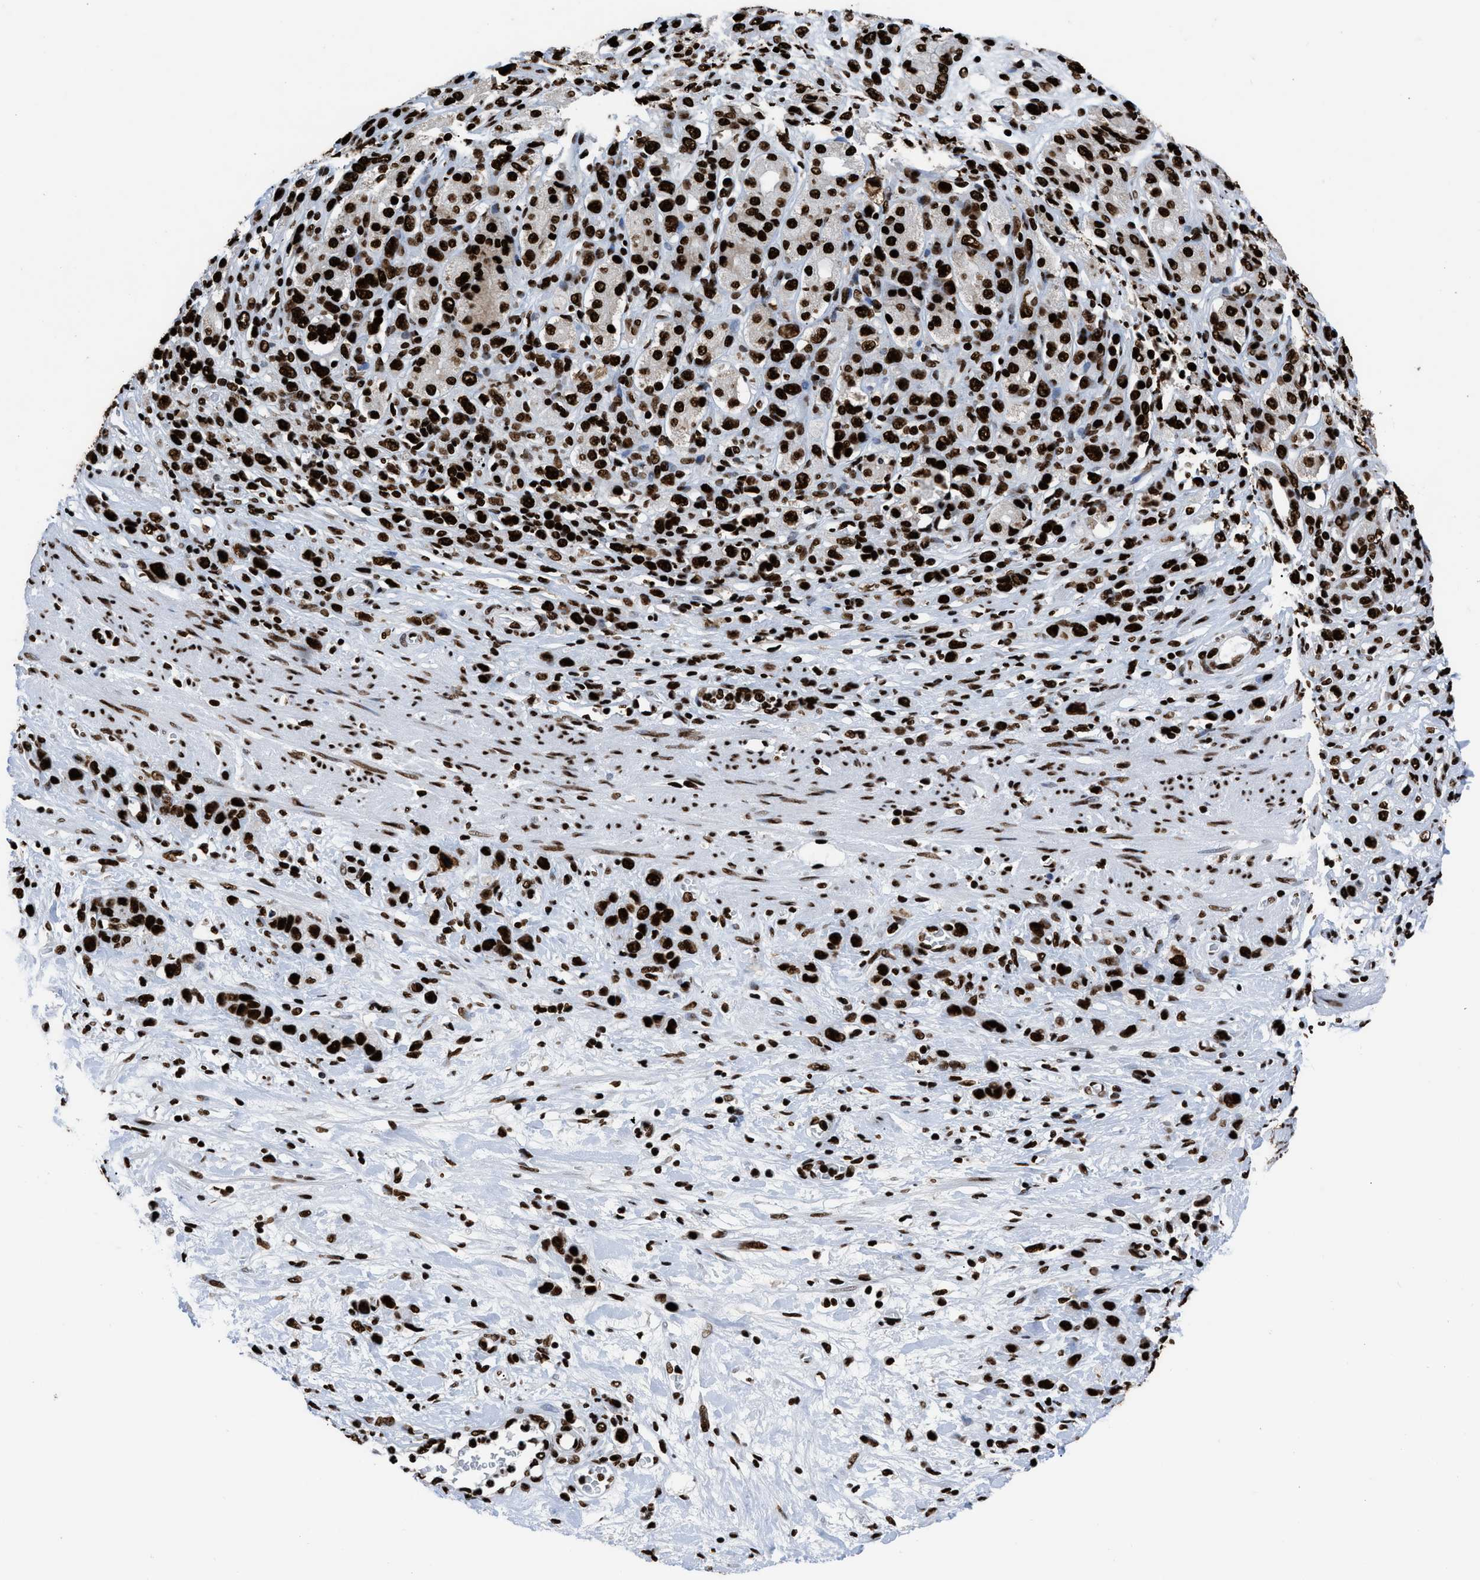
{"staining": {"intensity": "strong", "quantity": ">75%", "location": "nuclear"}, "tissue": "stomach cancer", "cell_type": "Tumor cells", "image_type": "cancer", "snomed": [{"axis": "morphology", "description": "Adenocarcinoma, NOS"}, {"axis": "morphology", "description": "Adenocarcinoma, High grade"}, {"axis": "topography", "description": "Stomach, upper"}, {"axis": "topography", "description": "Stomach, lower"}], "caption": "Brown immunohistochemical staining in stomach cancer shows strong nuclear positivity in about >75% of tumor cells.", "gene": "HNRNPM", "patient": {"sex": "female", "age": 65}}